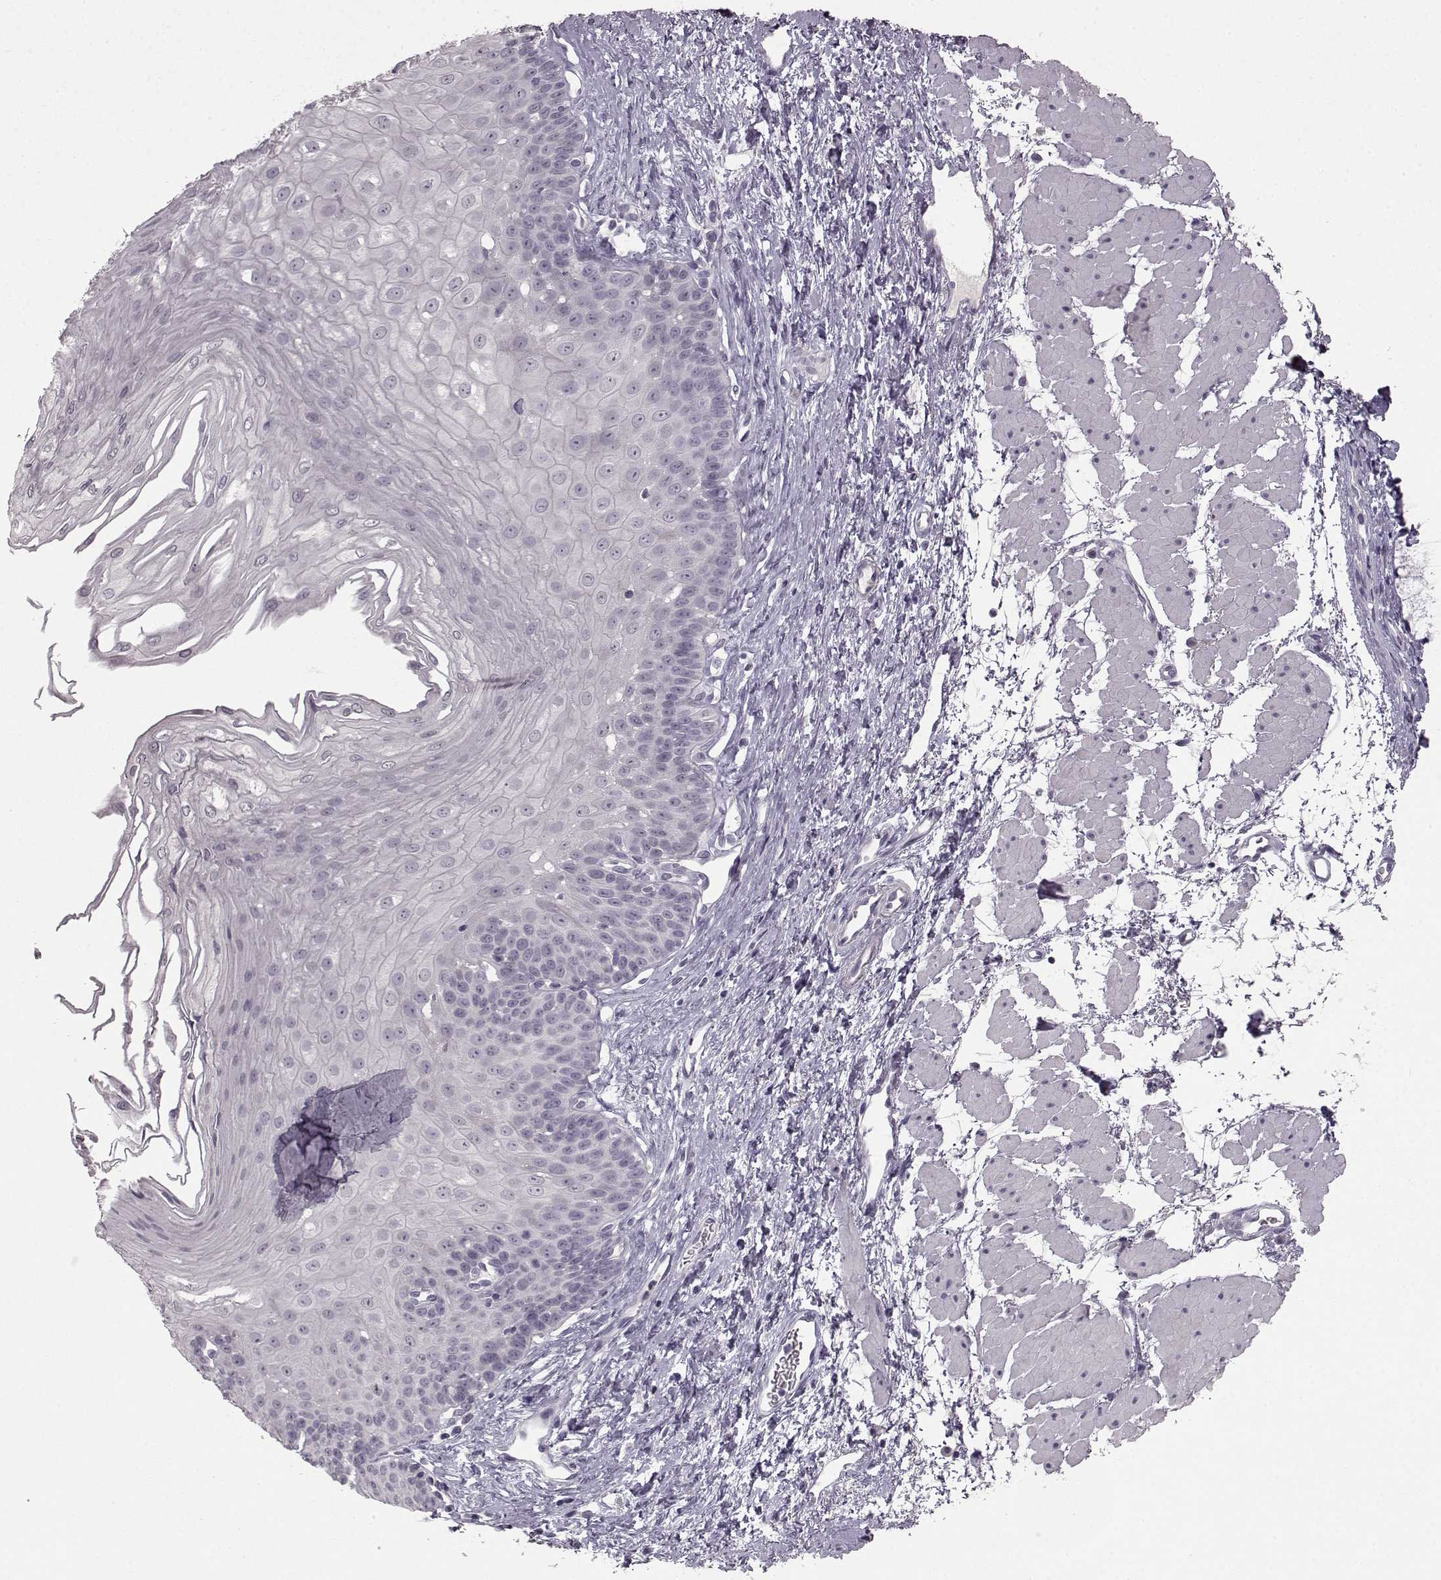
{"staining": {"intensity": "negative", "quantity": "none", "location": "none"}, "tissue": "esophagus", "cell_type": "Squamous epithelial cells", "image_type": "normal", "snomed": [{"axis": "morphology", "description": "Normal tissue, NOS"}, {"axis": "topography", "description": "Esophagus"}], "caption": "Esophagus was stained to show a protein in brown. There is no significant positivity in squamous epithelial cells. Nuclei are stained in blue.", "gene": "LHB", "patient": {"sex": "female", "age": 62}}